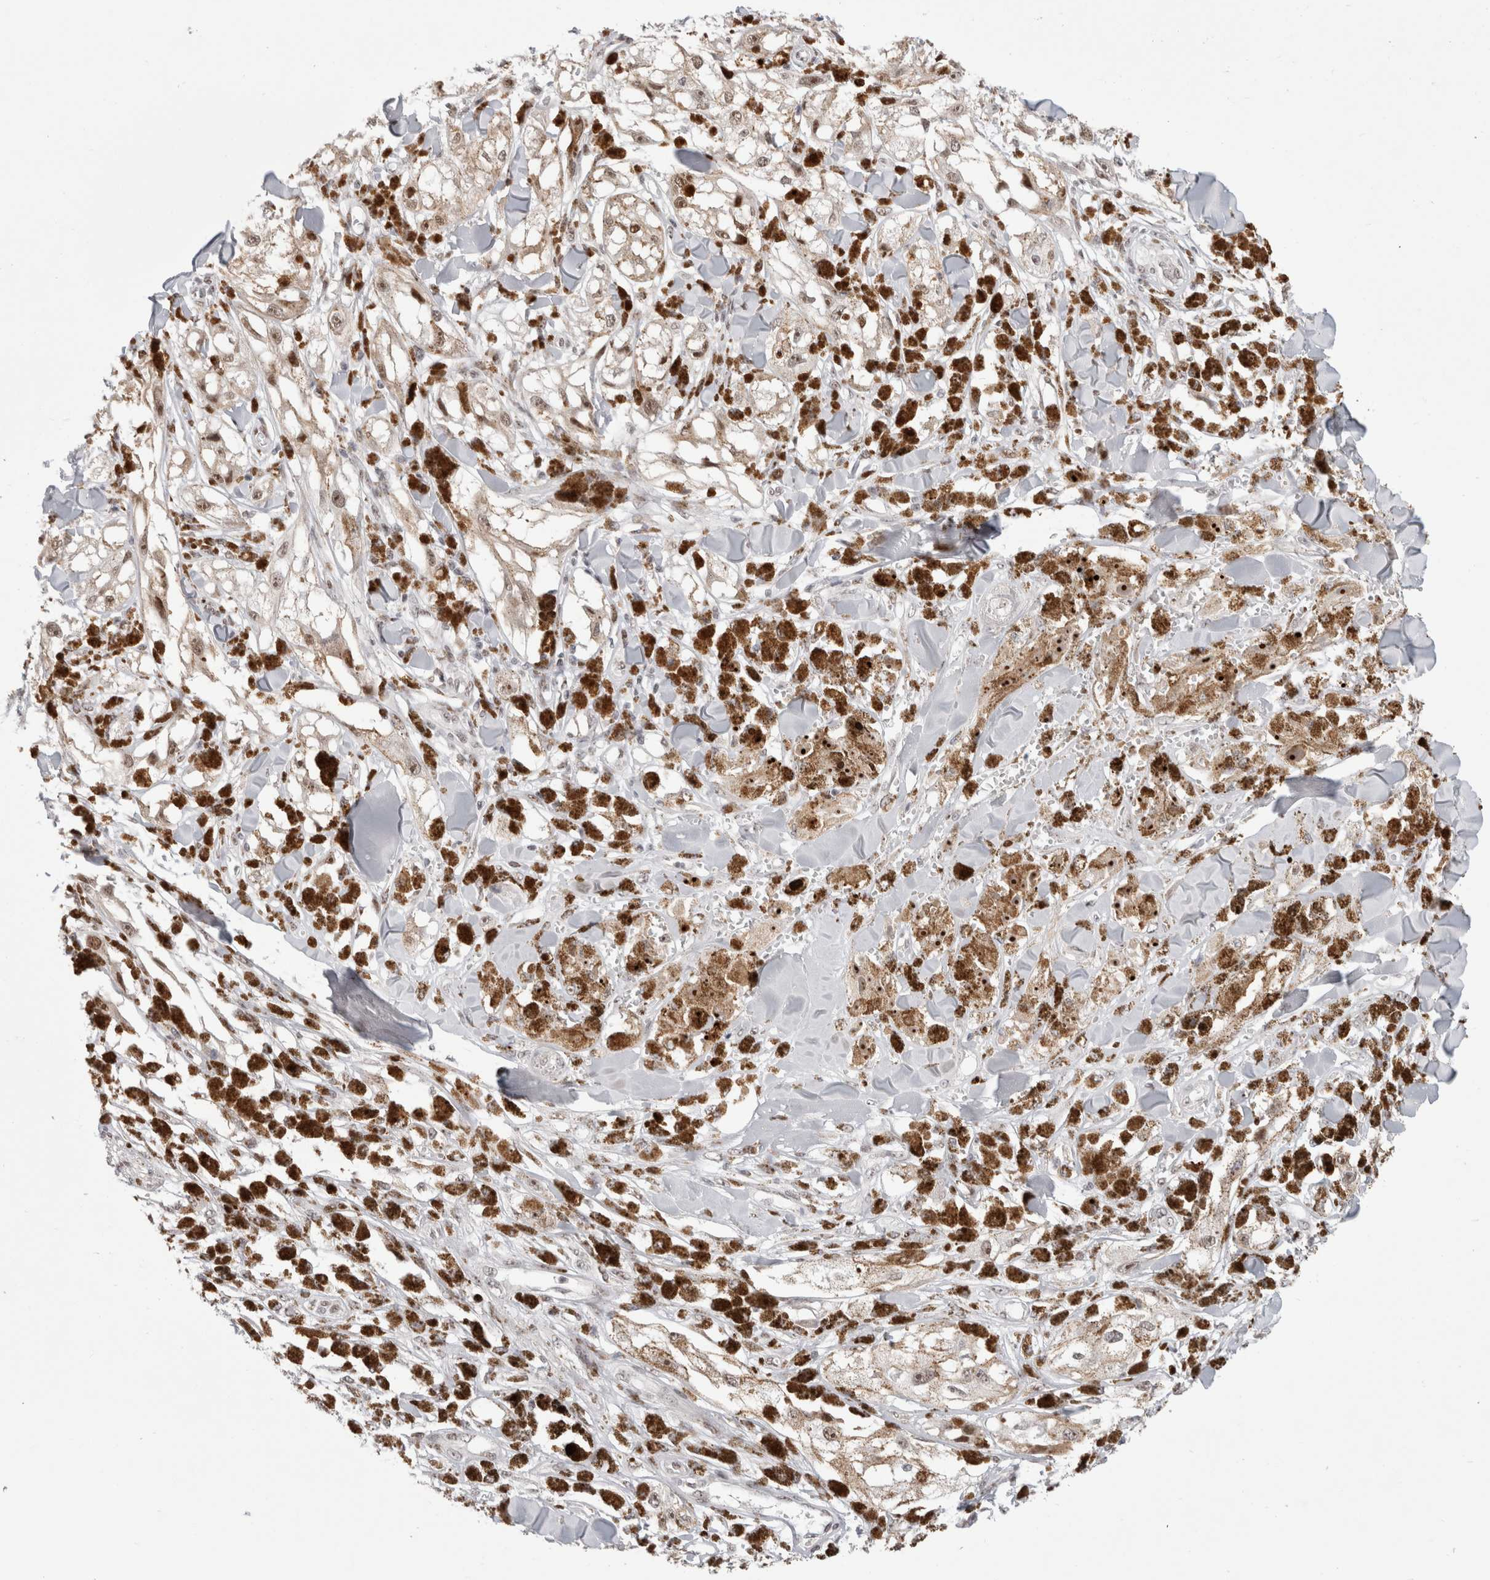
{"staining": {"intensity": "negative", "quantity": "none", "location": "none"}, "tissue": "melanoma", "cell_type": "Tumor cells", "image_type": "cancer", "snomed": [{"axis": "morphology", "description": "Malignant melanoma, NOS"}, {"axis": "topography", "description": "Skin"}], "caption": "The IHC micrograph has no significant staining in tumor cells of malignant melanoma tissue. Brightfield microscopy of immunohistochemistry stained with DAB (brown) and hematoxylin (blue), captured at high magnification.", "gene": "SENP6", "patient": {"sex": "male", "age": 88}}